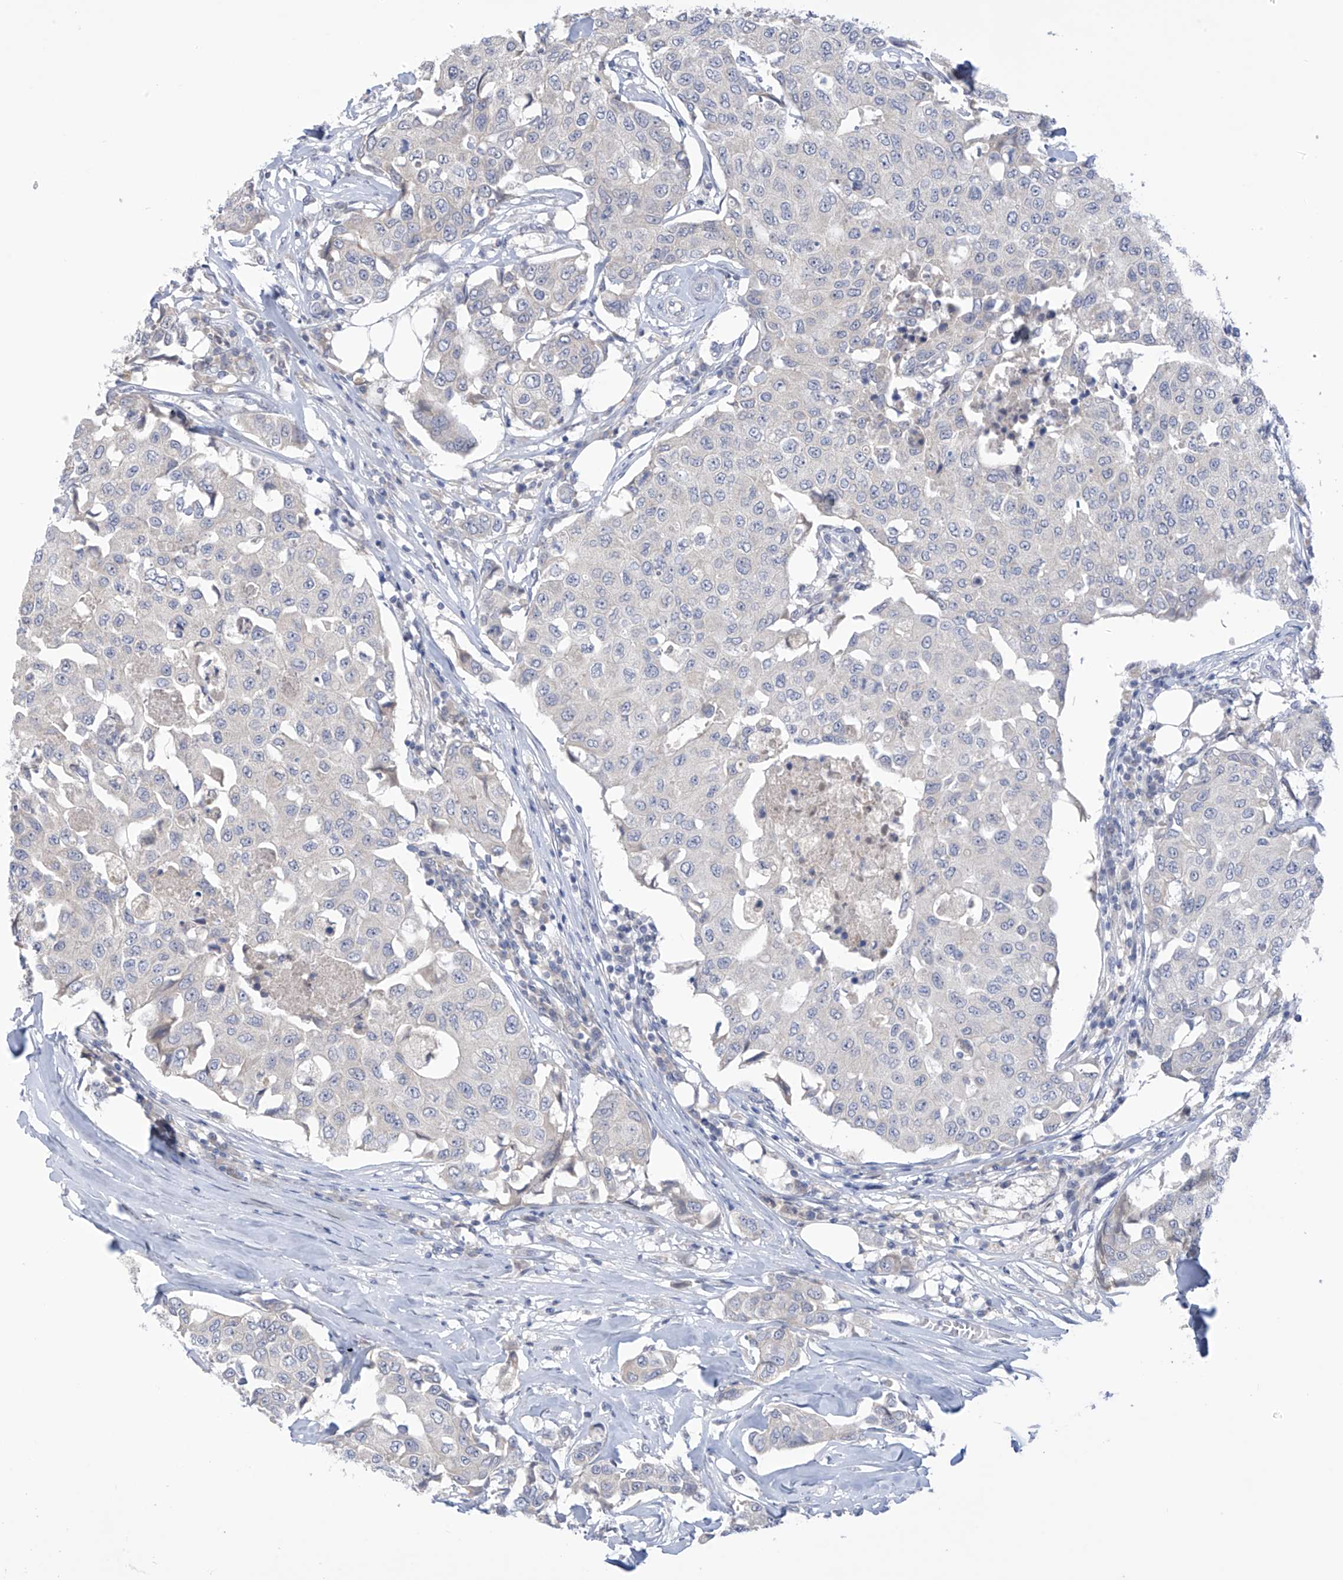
{"staining": {"intensity": "negative", "quantity": "none", "location": "none"}, "tissue": "breast cancer", "cell_type": "Tumor cells", "image_type": "cancer", "snomed": [{"axis": "morphology", "description": "Duct carcinoma"}, {"axis": "topography", "description": "Breast"}], "caption": "Breast cancer (invasive ductal carcinoma) stained for a protein using immunohistochemistry (IHC) reveals no positivity tumor cells.", "gene": "IBA57", "patient": {"sex": "female", "age": 80}}